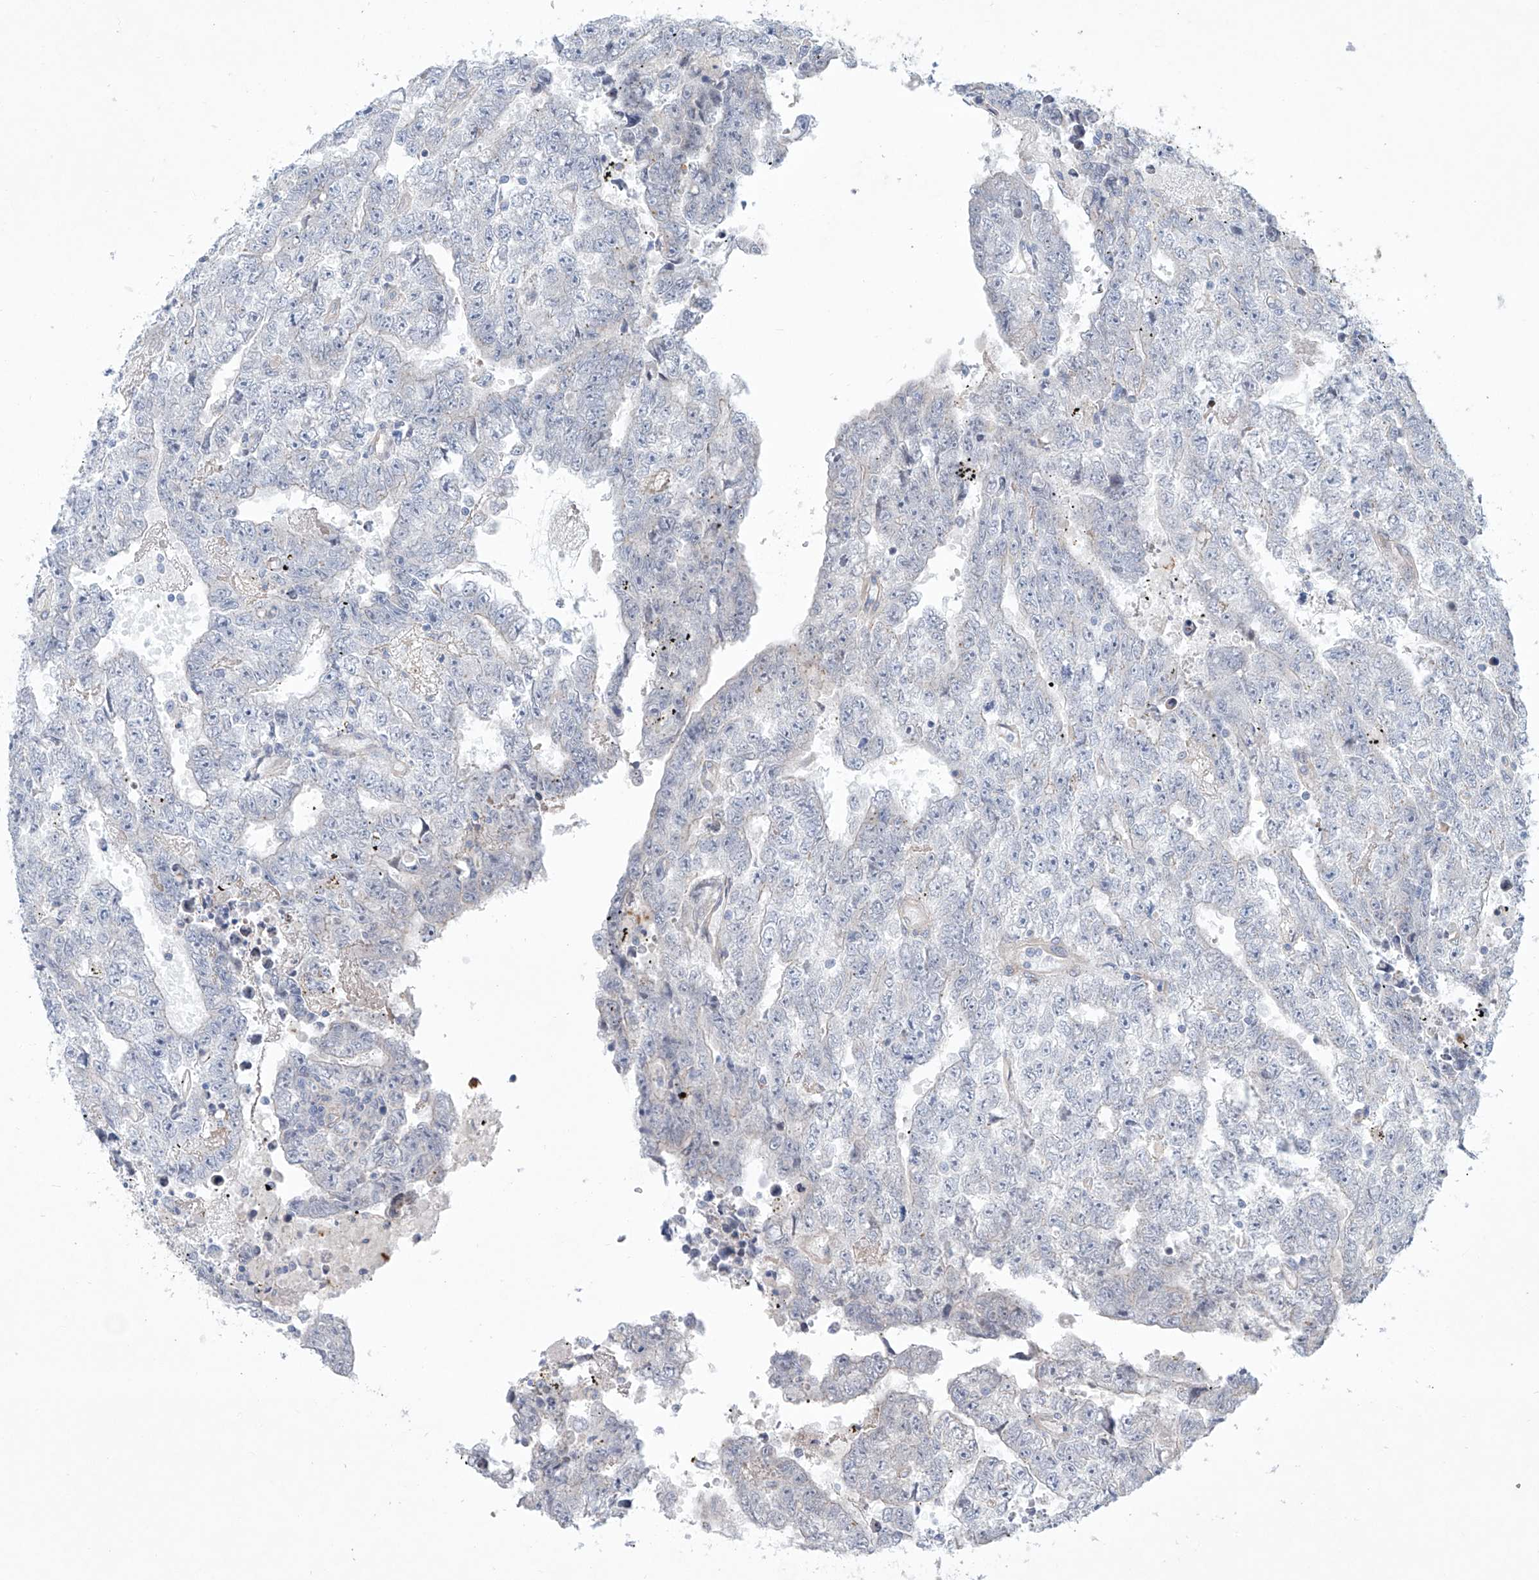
{"staining": {"intensity": "negative", "quantity": "none", "location": "none"}, "tissue": "testis cancer", "cell_type": "Tumor cells", "image_type": "cancer", "snomed": [{"axis": "morphology", "description": "Carcinoma, Embryonal, NOS"}, {"axis": "topography", "description": "Testis"}], "caption": "Tumor cells show no significant staining in embryonal carcinoma (testis). Nuclei are stained in blue.", "gene": "KLC4", "patient": {"sex": "male", "age": 25}}